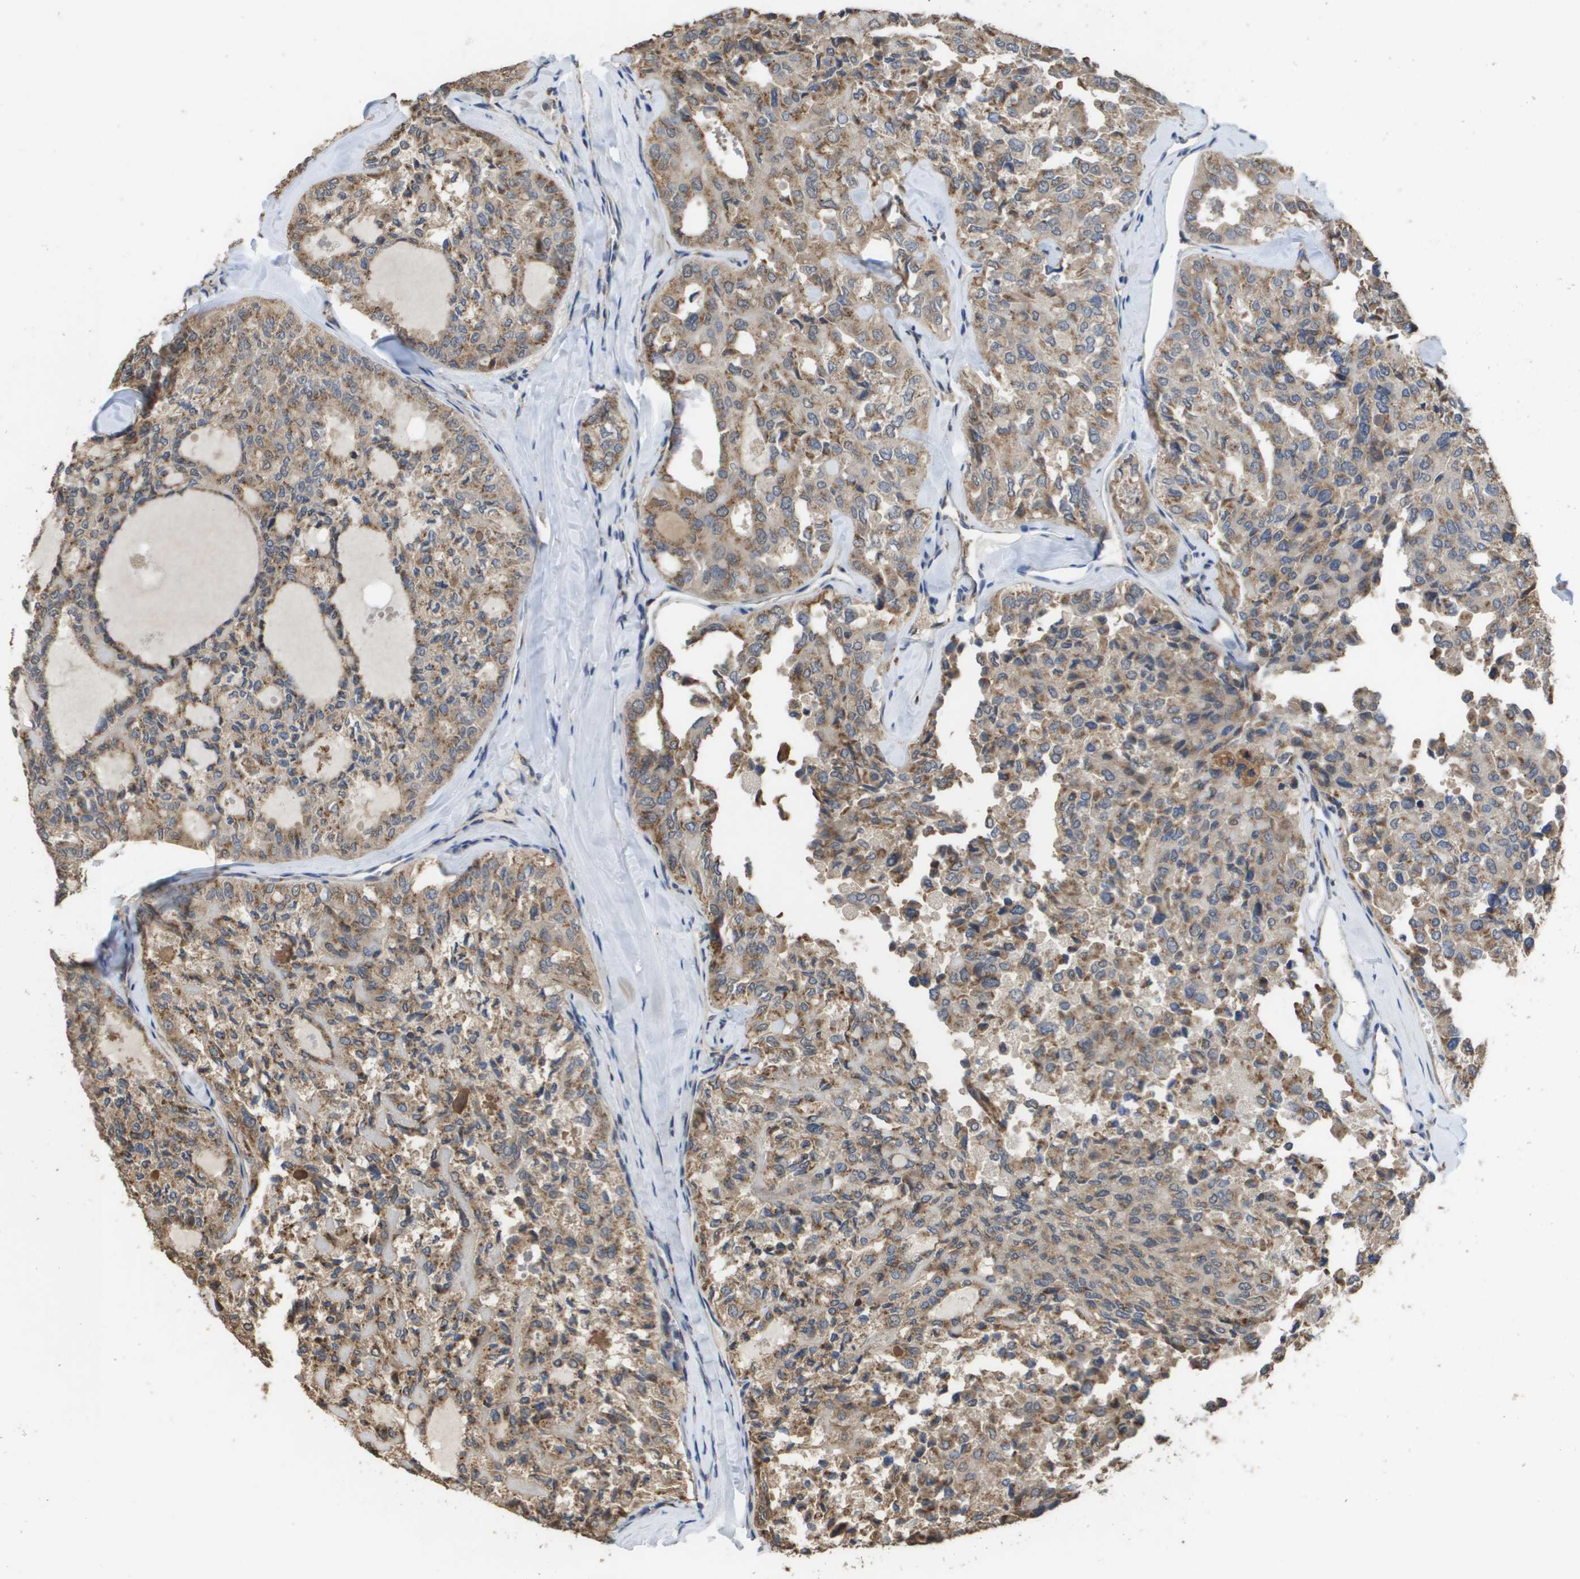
{"staining": {"intensity": "moderate", "quantity": ">75%", "location": "cytoplasmic/membranous"}, "tissue": "thyroid cancer", "cell_type": "Tumor cells", "image_type": "cancer", "snomed": [{"axis": "morphology", "description": "Follicular adenoma carcinoma, NOS"}, {"axis": "topography", "description": "Thyroid gland"}], "caption": "Approximately >75% of tumor cells in human thyroid cancer (follicular adenoma carcinoma) exhibit moderate cytoplasmic/membranous protein positivity as visualized by brown immunohistochemical staining.", "gene": "PCK1", "patient": {"sex": "male", "age": 75}}